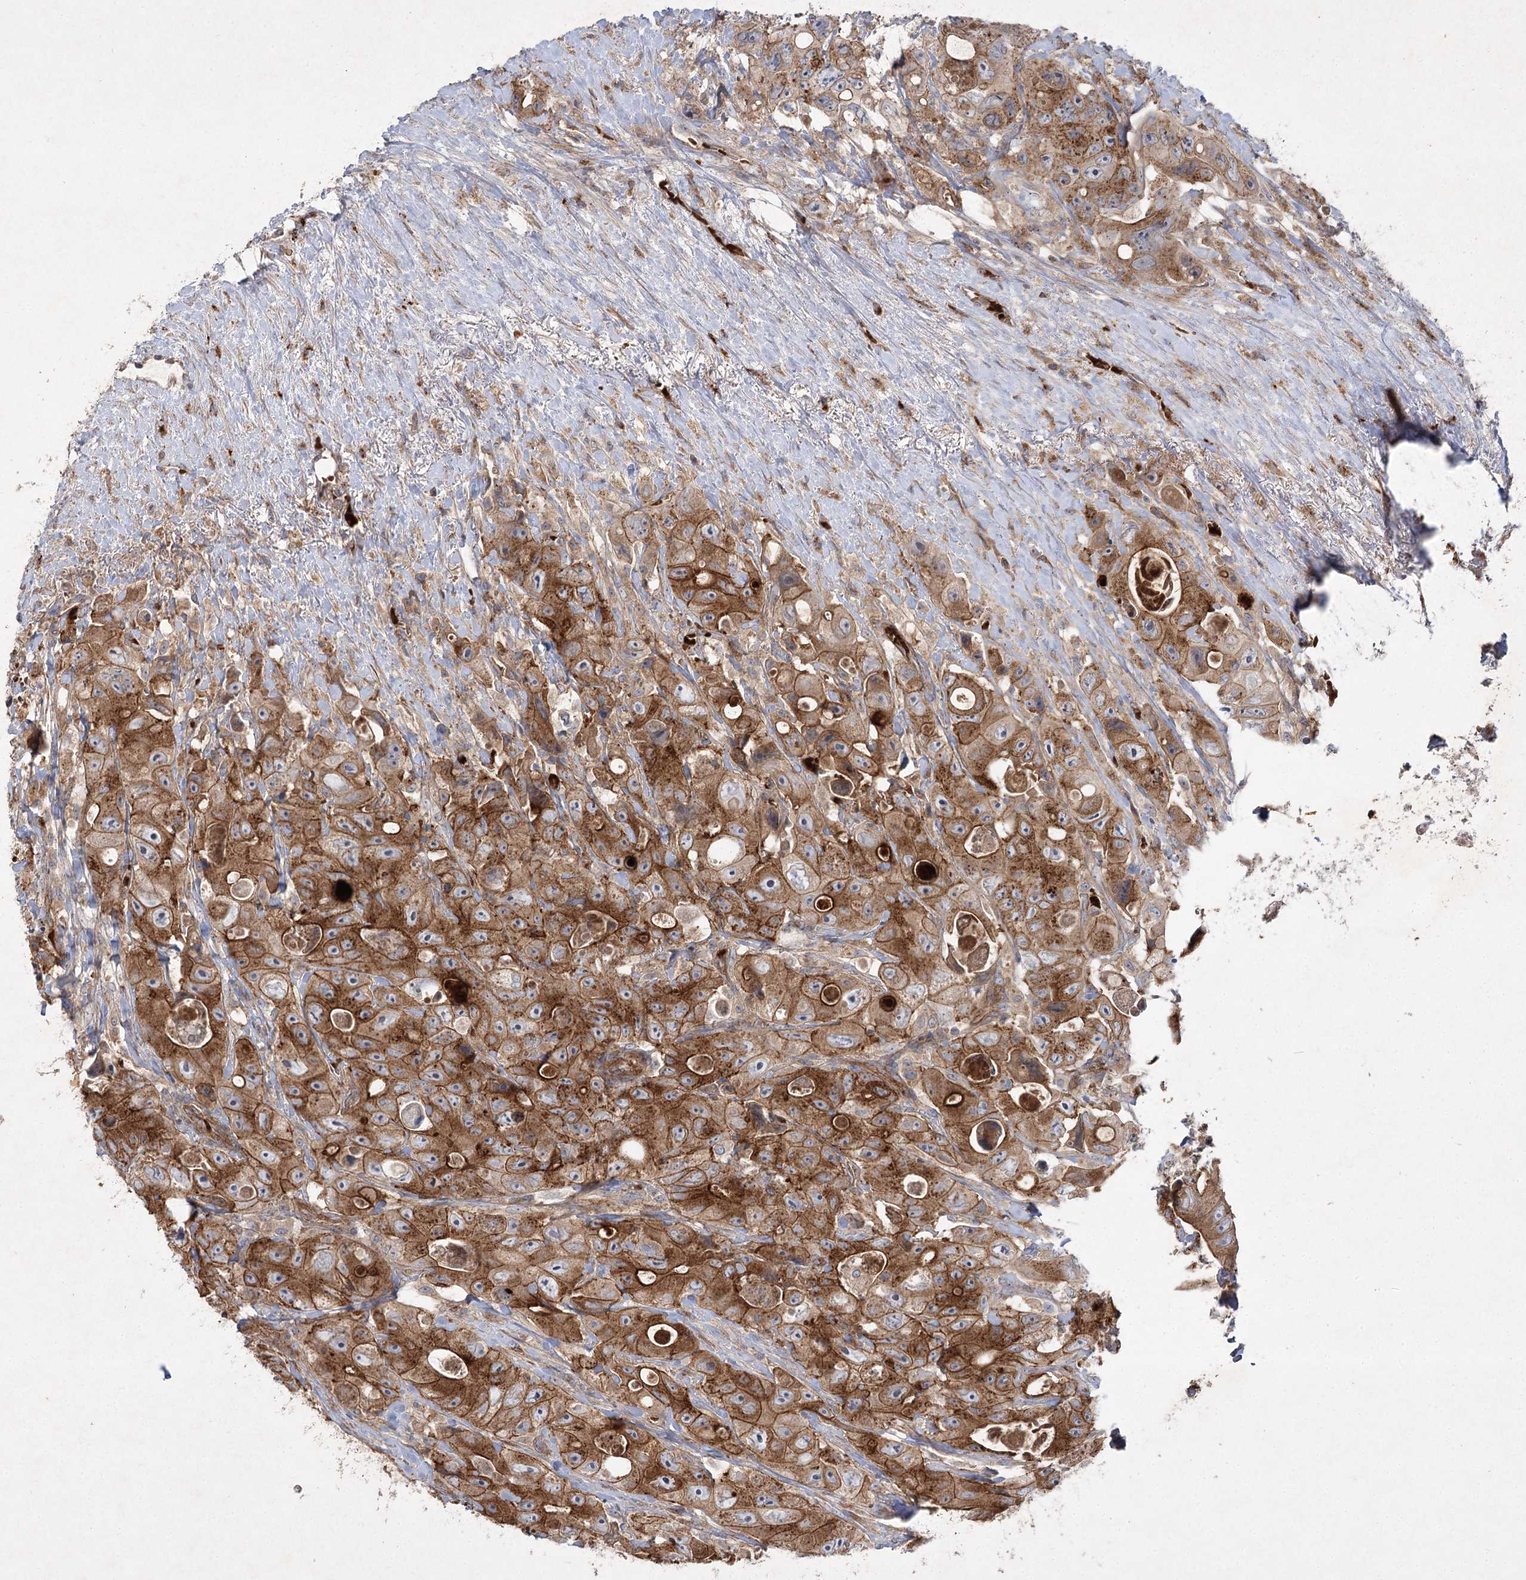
{"staining": {"intensity": "strong", "quantity": ">75%", "location": "cytoplasmic/membranous"}, "tissue": "colorectal cancer", "cell_type": "Tumor cells", "image_type": "cancer", "snomed": [{"axis": "morphology", "description": "Adenocarcinoma, NOS"}, {"axis": "topography", "description": "Colon"}], "caption": "This image demonstrates immunohistochemistry staining of adenocarcinoma (colorectal), with high strong cytoplasmic/membranous positivity in approximately >75% of tumor cells.", "gene": "KIAA0825", "patient": {"sex": "female", "age": 46}}